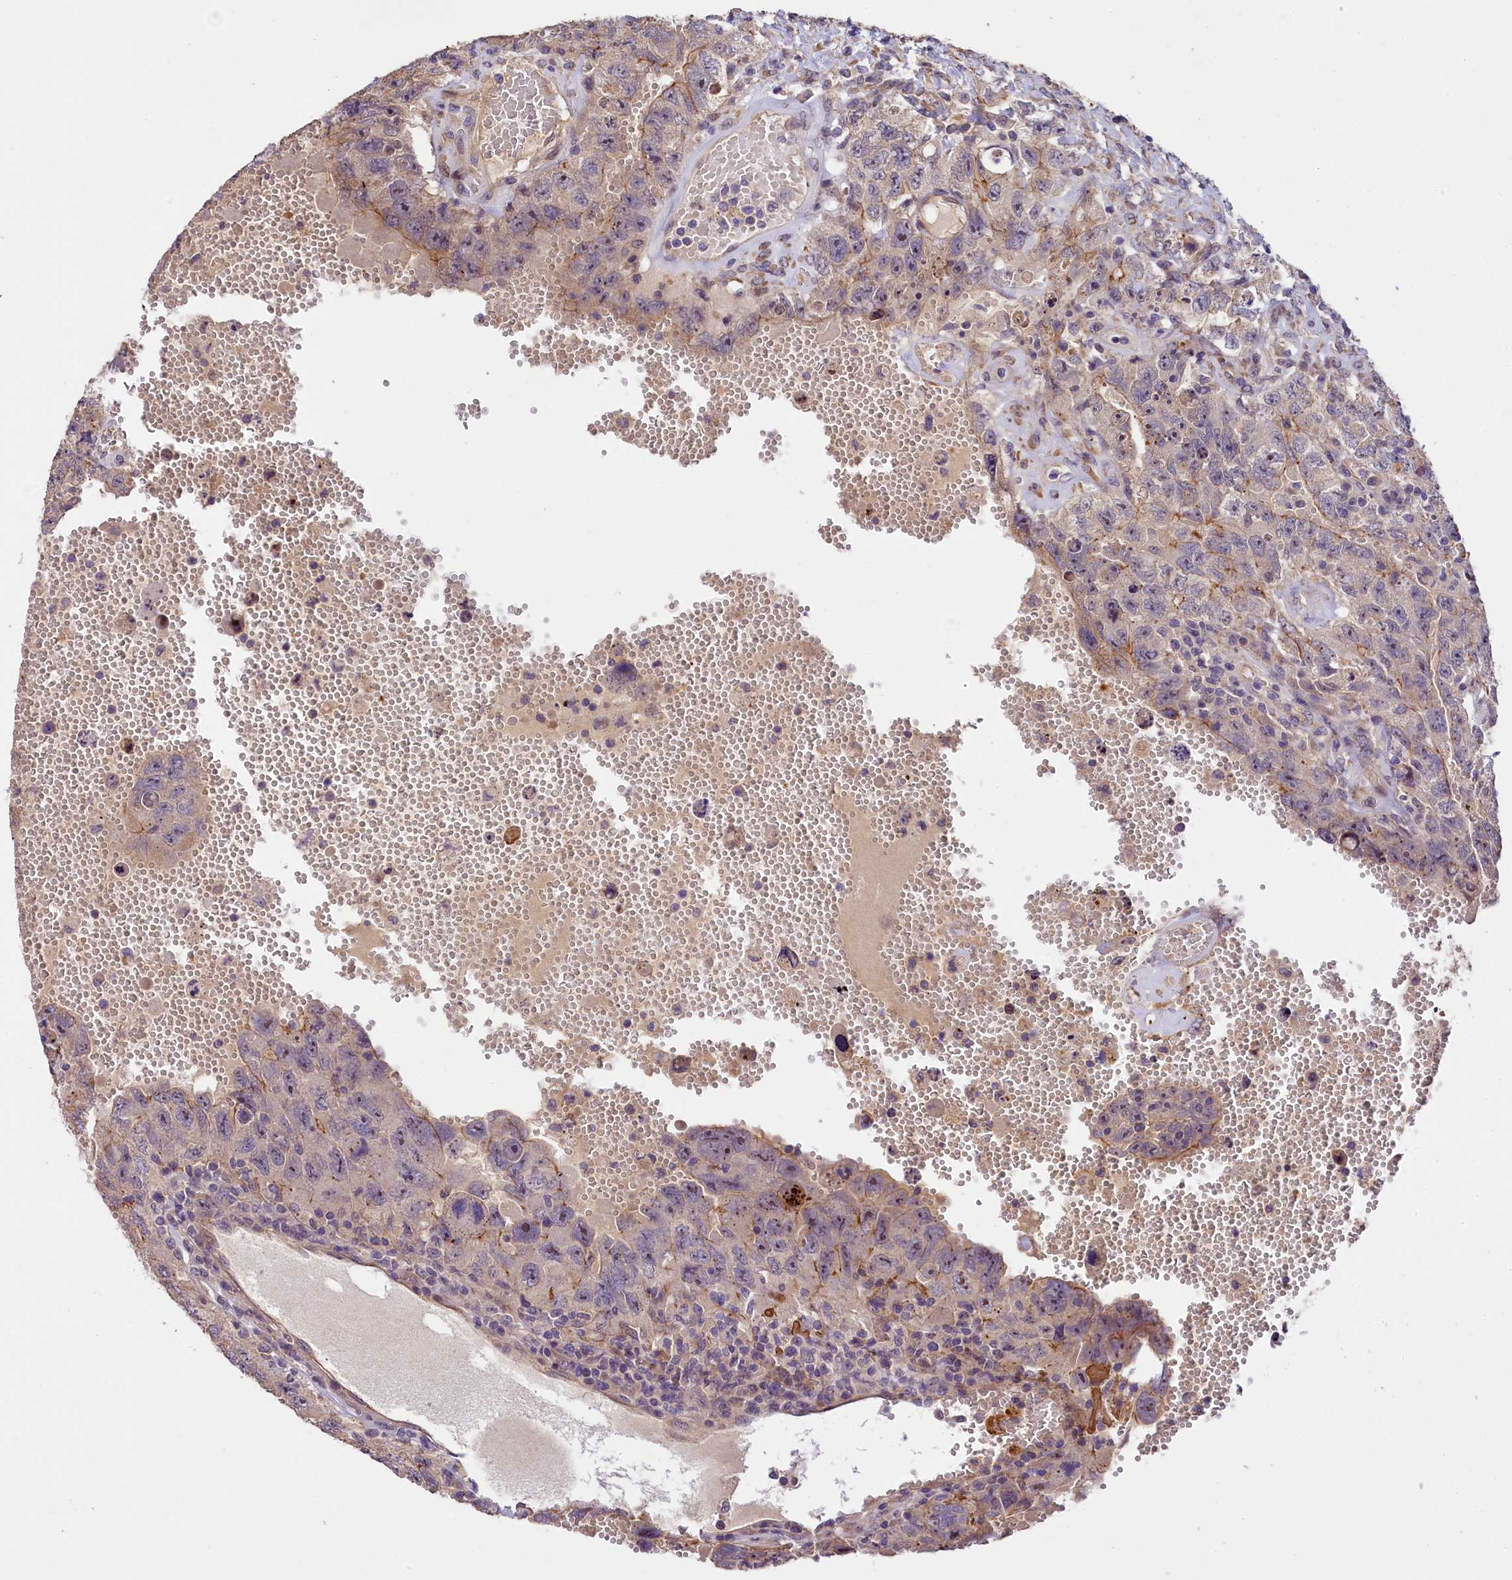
{"staining": {"intensity": "negative", "quantity": "none", "location": "none"}, "tissue": "testis cancer", "cell_type": "Tumor cells", "image_type": "cancer", "snomed": [{"axis": "morphology", "description": "Carcinoma, Embryonal, NOS"}, {"axis": "topography", "description": "Testis"}], "caption": "The image shows no significant expression in tumor cells of embryonal carcinoma (testis).", "gene": "UBXN6", "patient": {"sex": "male", "age": 26}}